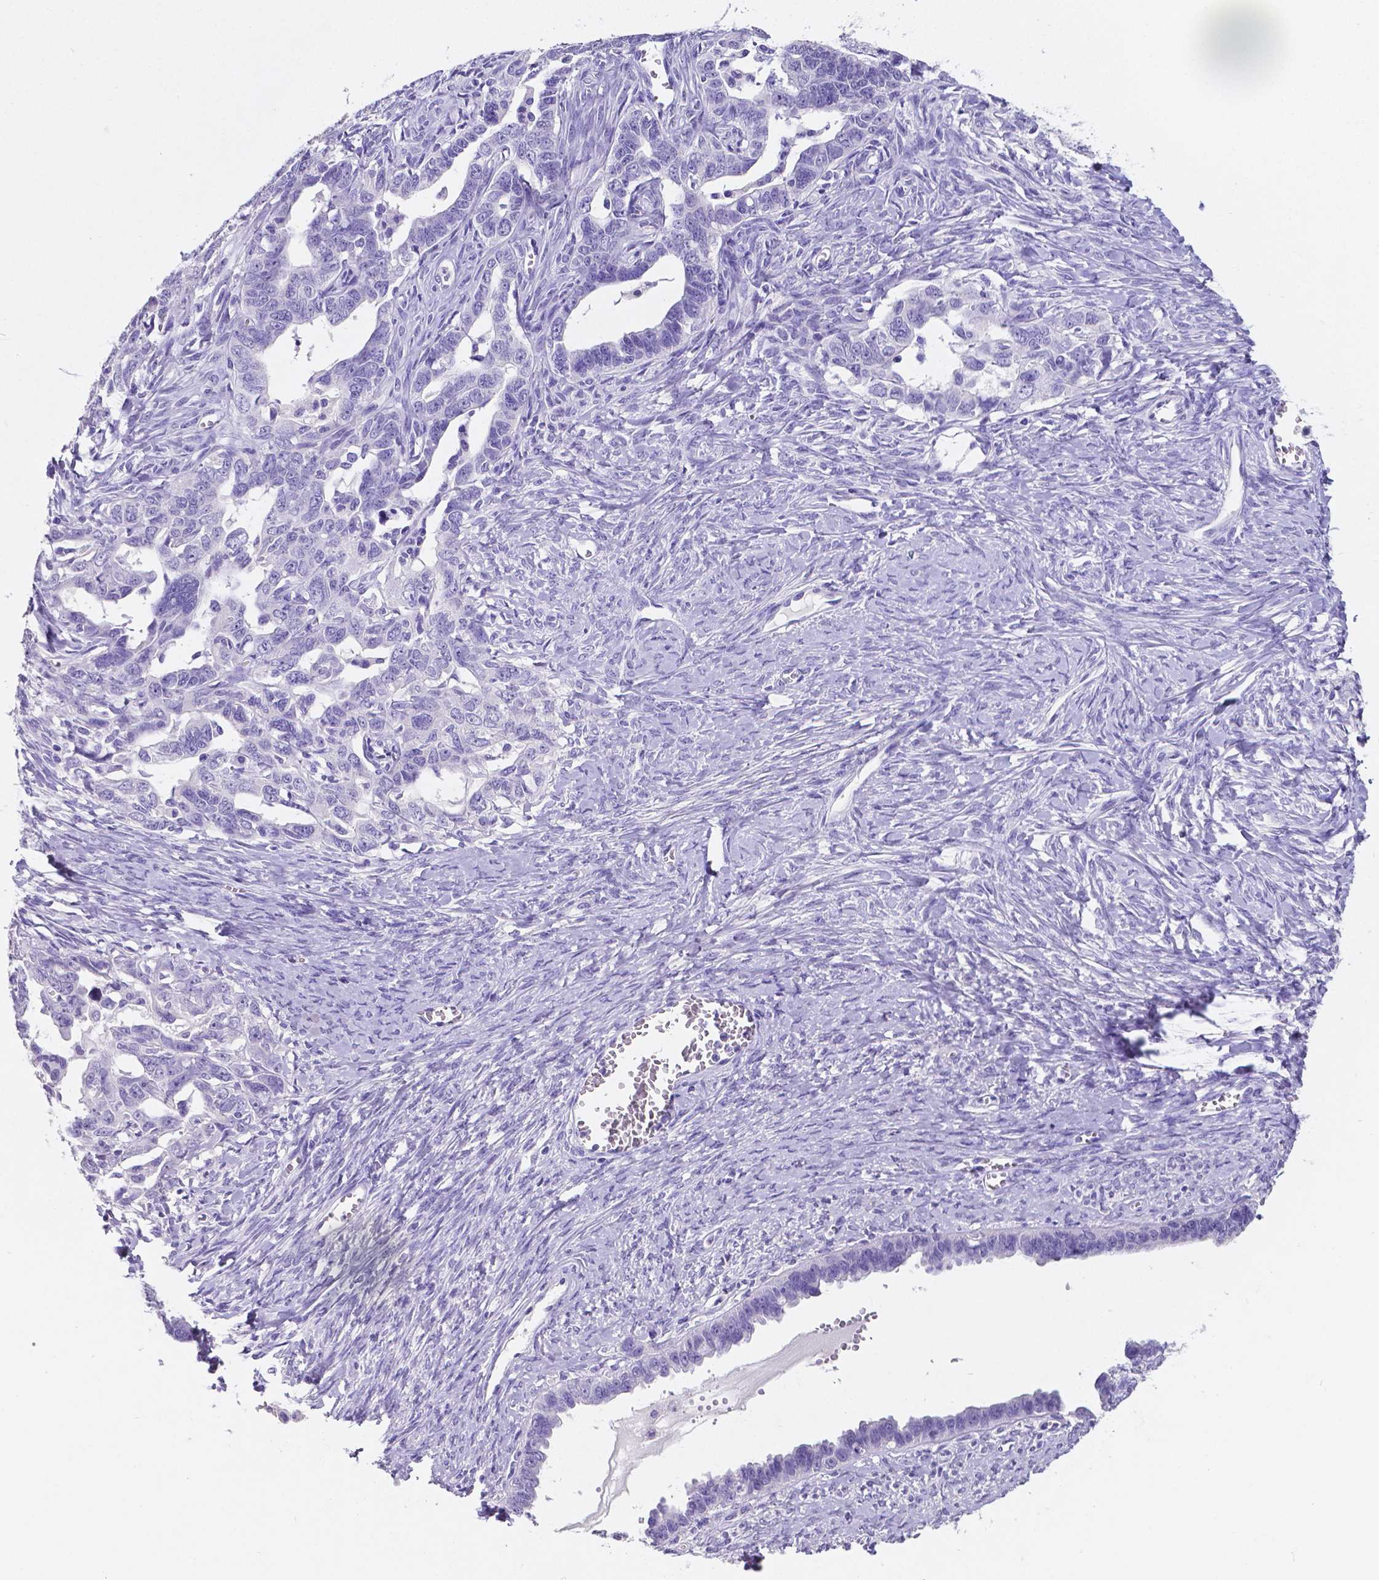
{"staining": {"intensity": "negative", "quantity": "none", "location": "none"}, "tissue": "ovarian cancer", "cell_type": "Tumor cells", "image_type": "cancer", "snomed": [{"axis": "morphology", "description": "Cystadenocarcinoma, serous, NOS"}, {"axis": "topography", "description": "Ovary"}], "caption": "The image demonstrates no significant staining in tumor cells of ovarian cancer. (Brightfield microscopy of DAB (3,3'-diaminobenzidine) immunohistochemistry (IHC) at high magnification).", "gene": "SATB2", "patient": {"sex": "female", "age": 69}}